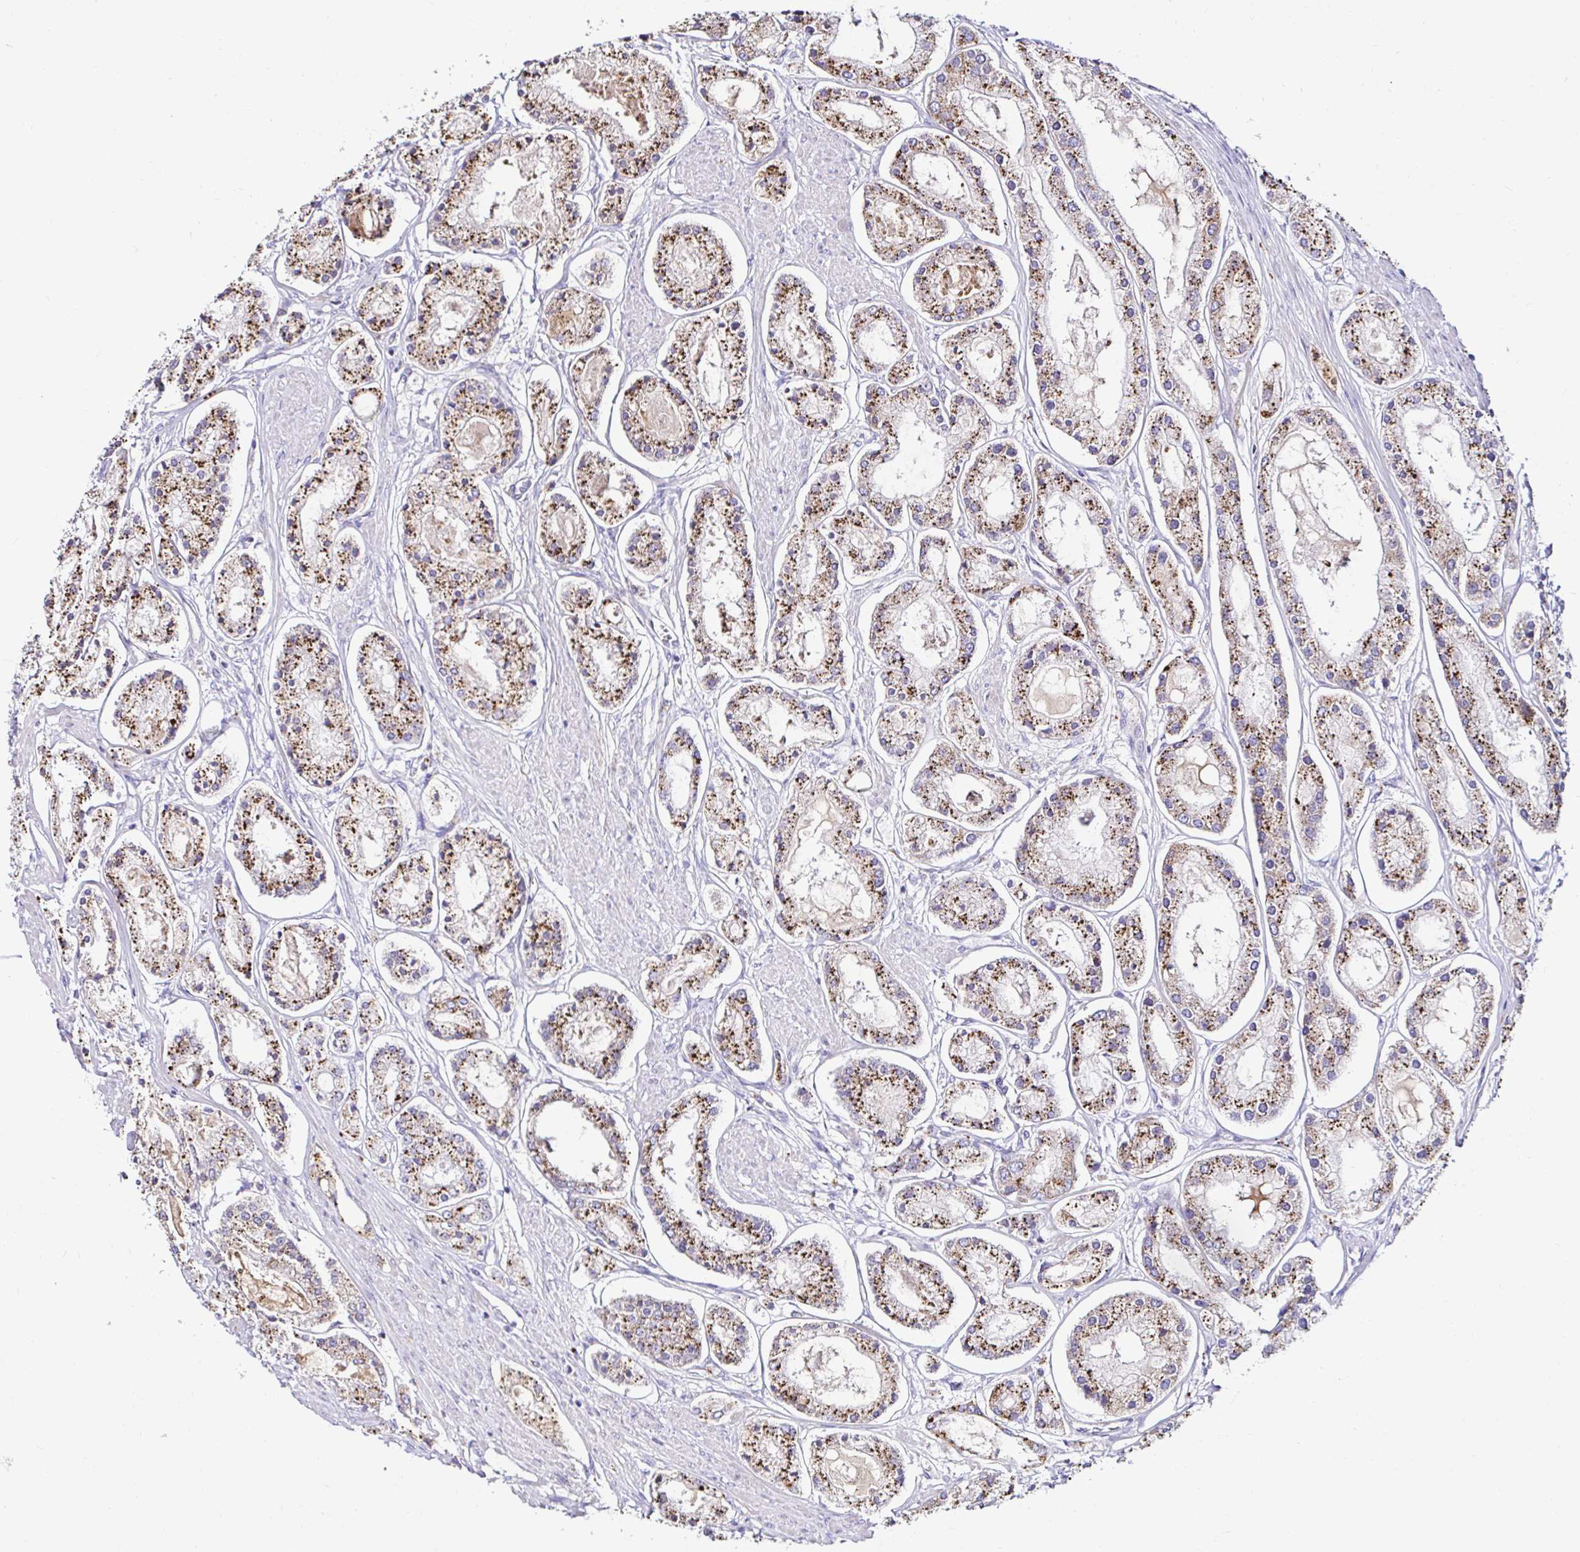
{"staining": {"intensity": "moderate", "quantity": ">75%", "location": "cytoplasmic/membranous"}, "tissue": "prostate cancer", "cell_type": "Tumor cells", "image_type": "cancer", "snomed": [{"axis": "morphology", "description": "Adenocarcinoma, High grade"}, {"axis": "topography", "description": "Prostate"}], "caption": "There is medium levels of moderate cytoplasmic/membranous expression in tumor cells of prostate adenocarcinoma (high-grade), as demonstrated by immunohistochemical staining (brown color).", "gene": "GALNS", "patient": {"sex": "male", "age": 66}}